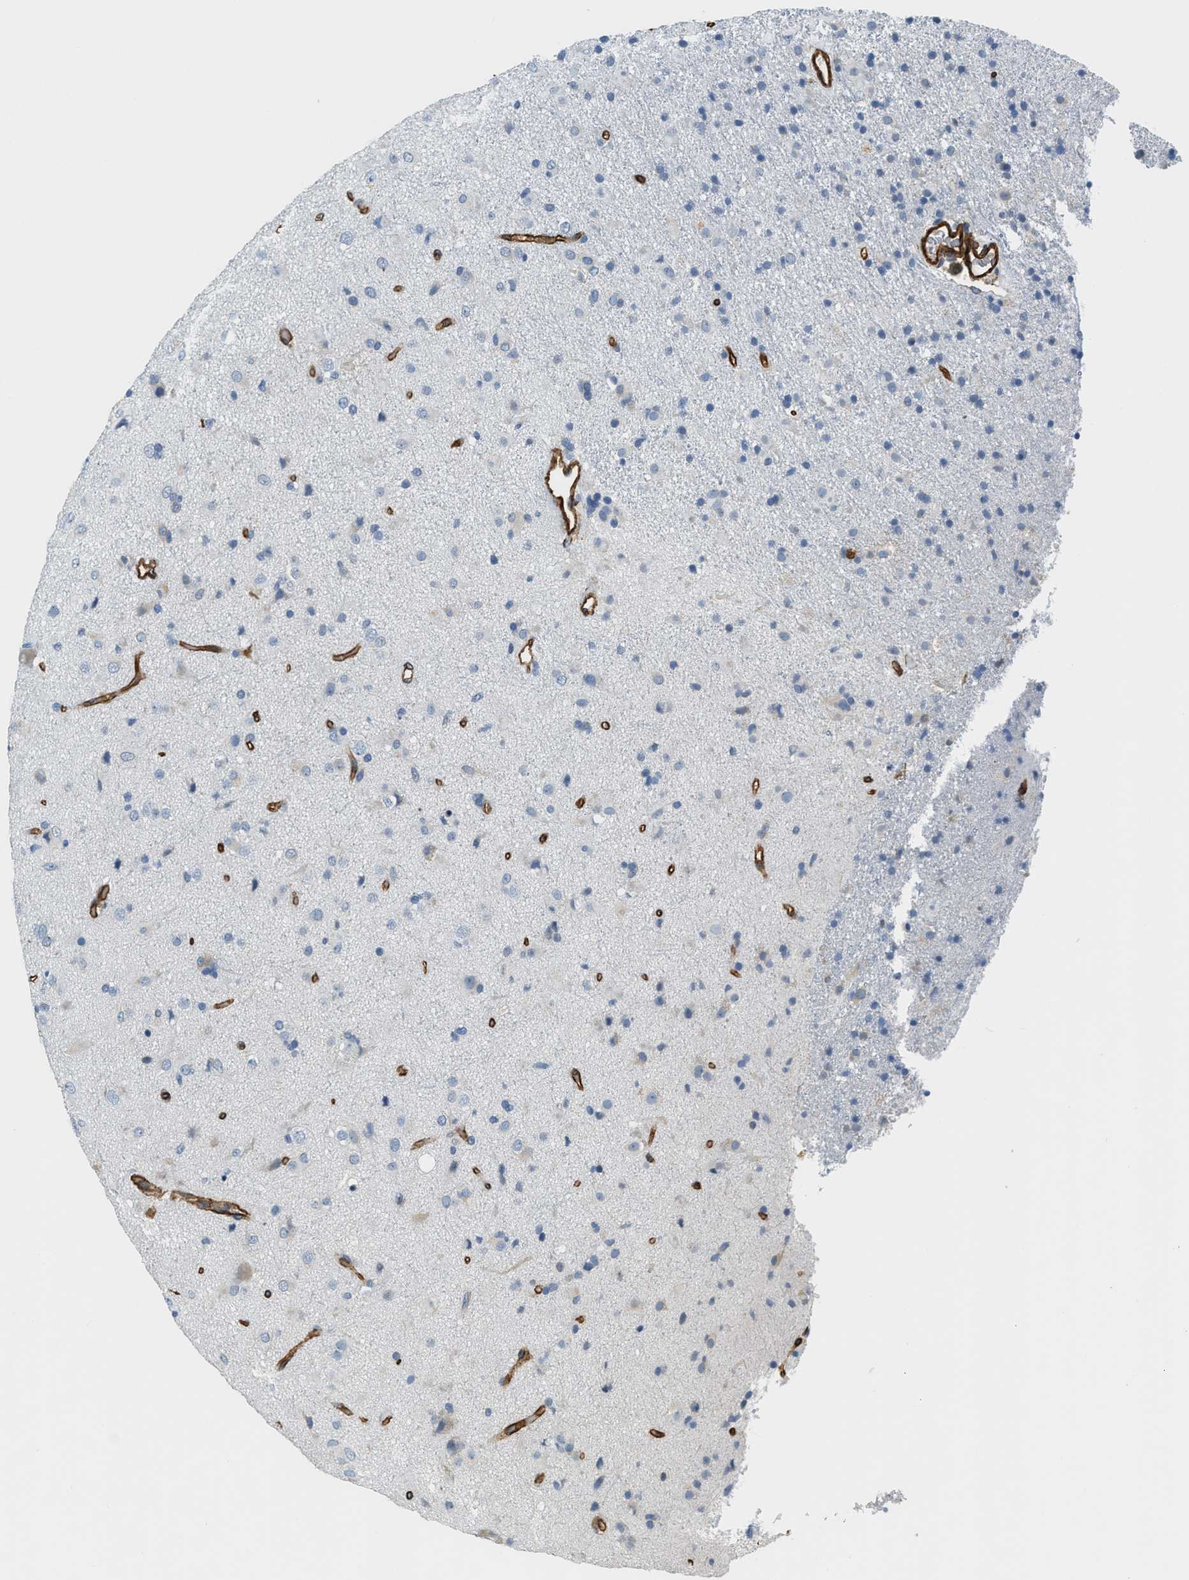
{"staining": {"intensity": "negative", "quantity": "none", "location": "none"}, "tissue": "glioma", "cell_type": "Tumor cells", "image_type": "cancer", "snomed": [{"axis": "morphology", "description": "Glioma, malignant, Low grade"}, {"axis": "topography", "description": "Brain"}], "caption": "This is an immunohistochemistry micrograph of human malignant glioma (low-grade). There is no staining in tumor cells.", "gene": "TMEM43", "patient": {"sex": "male", "age": 65}}